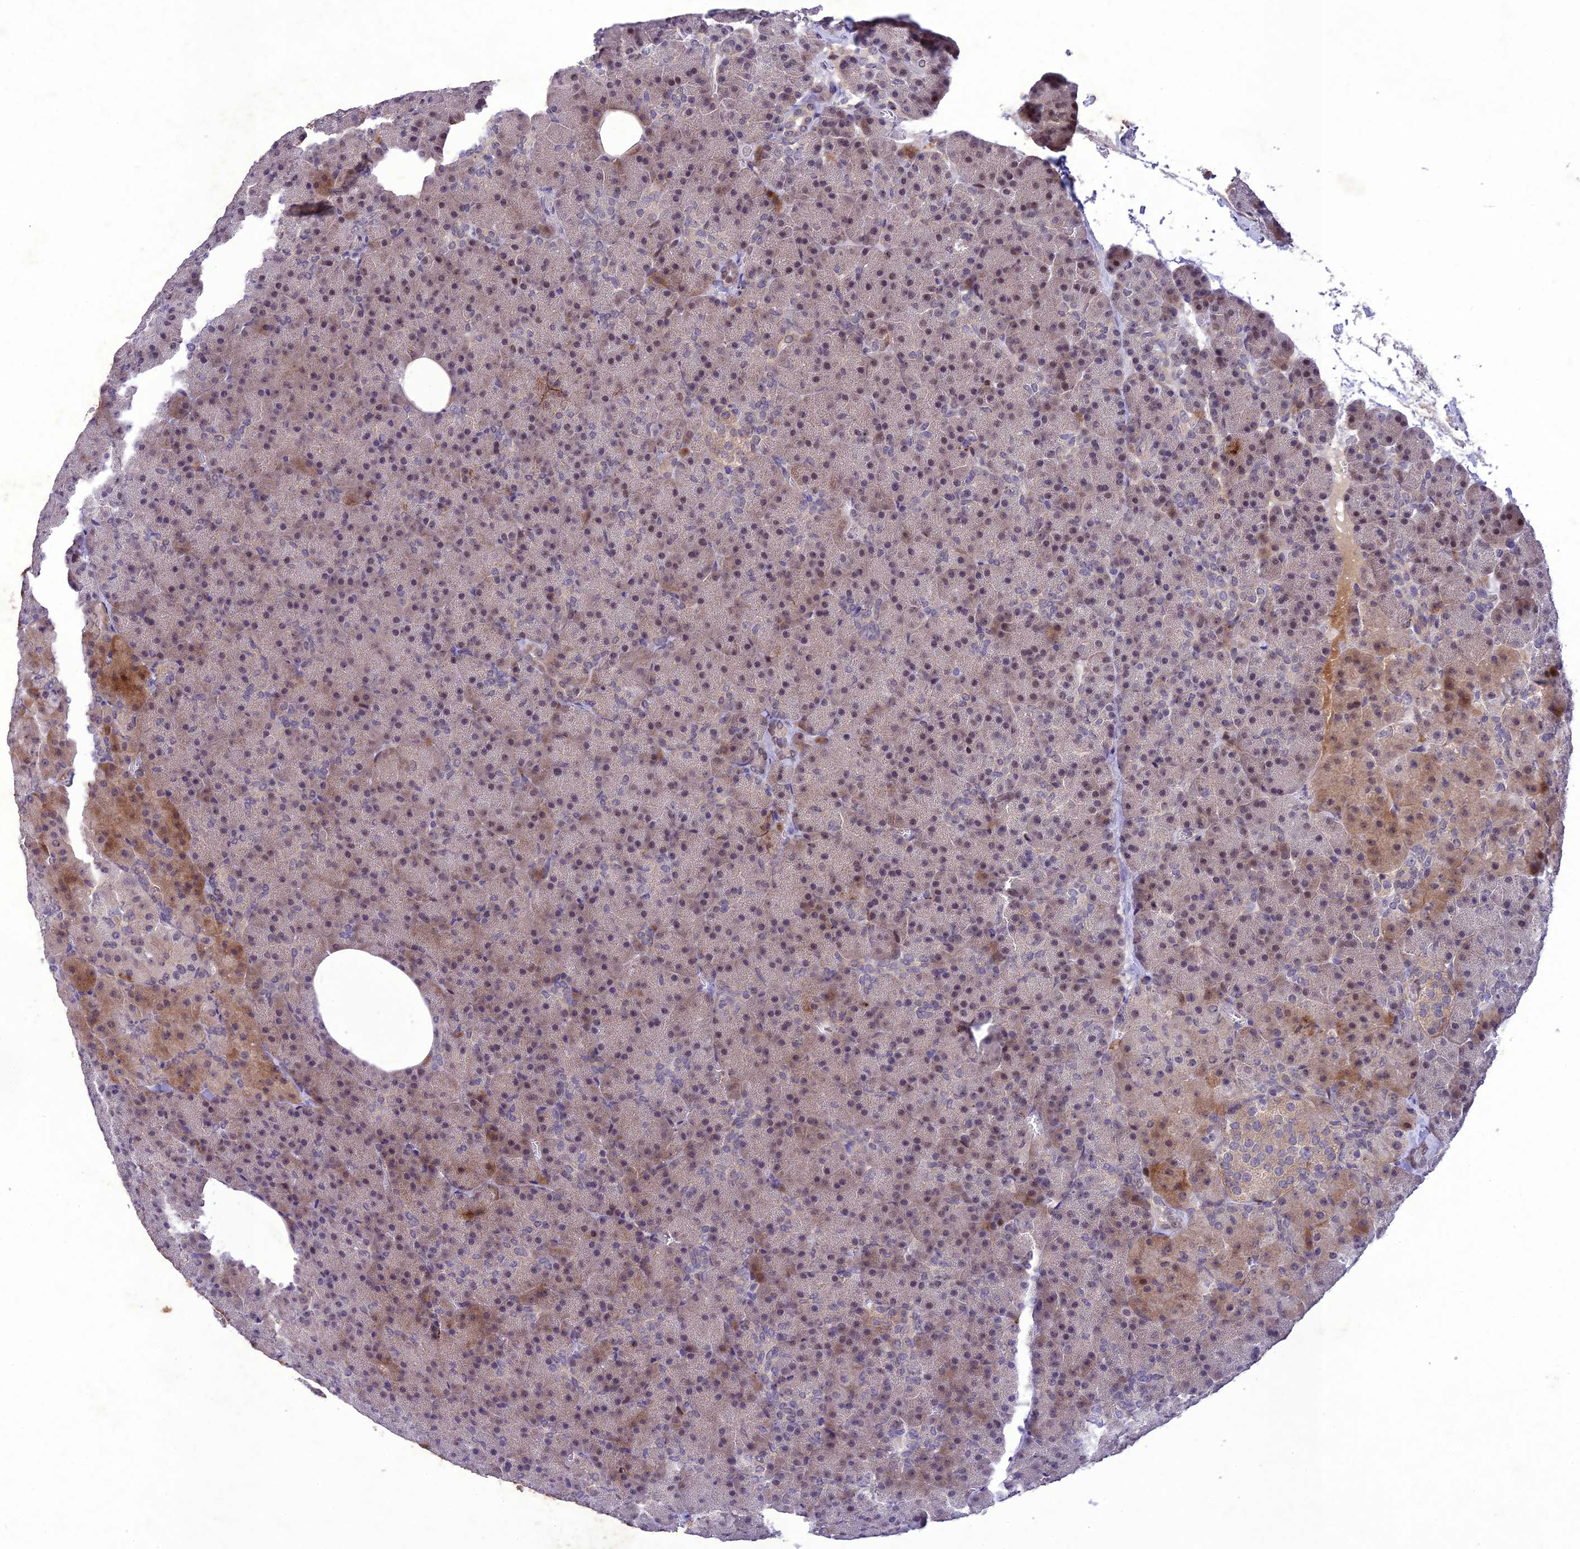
{"staining": {"intensity": "weak", "quantity": "25%-75%", "location": "nuclear"}, "tissue": "pancreas", "cell_type": "Exocrine glandular cells", "image_type": "normal", "snomed": [{"axis": "morphology", "description": "Normal tissue, NOS"}, {"axis": "morphology", "description": "Carcinoid, malignant, NOS"}, {"axis": "topography", "description": "Pancreas"}], "caption": "Brown immunohistochemical staining in normal pancreas displays weak nuclear positivity in approximately 25%-75% of exocrine glandular cells.", "gene": "ANKRD52", "patient": {"sex": "female", "age": 35}}